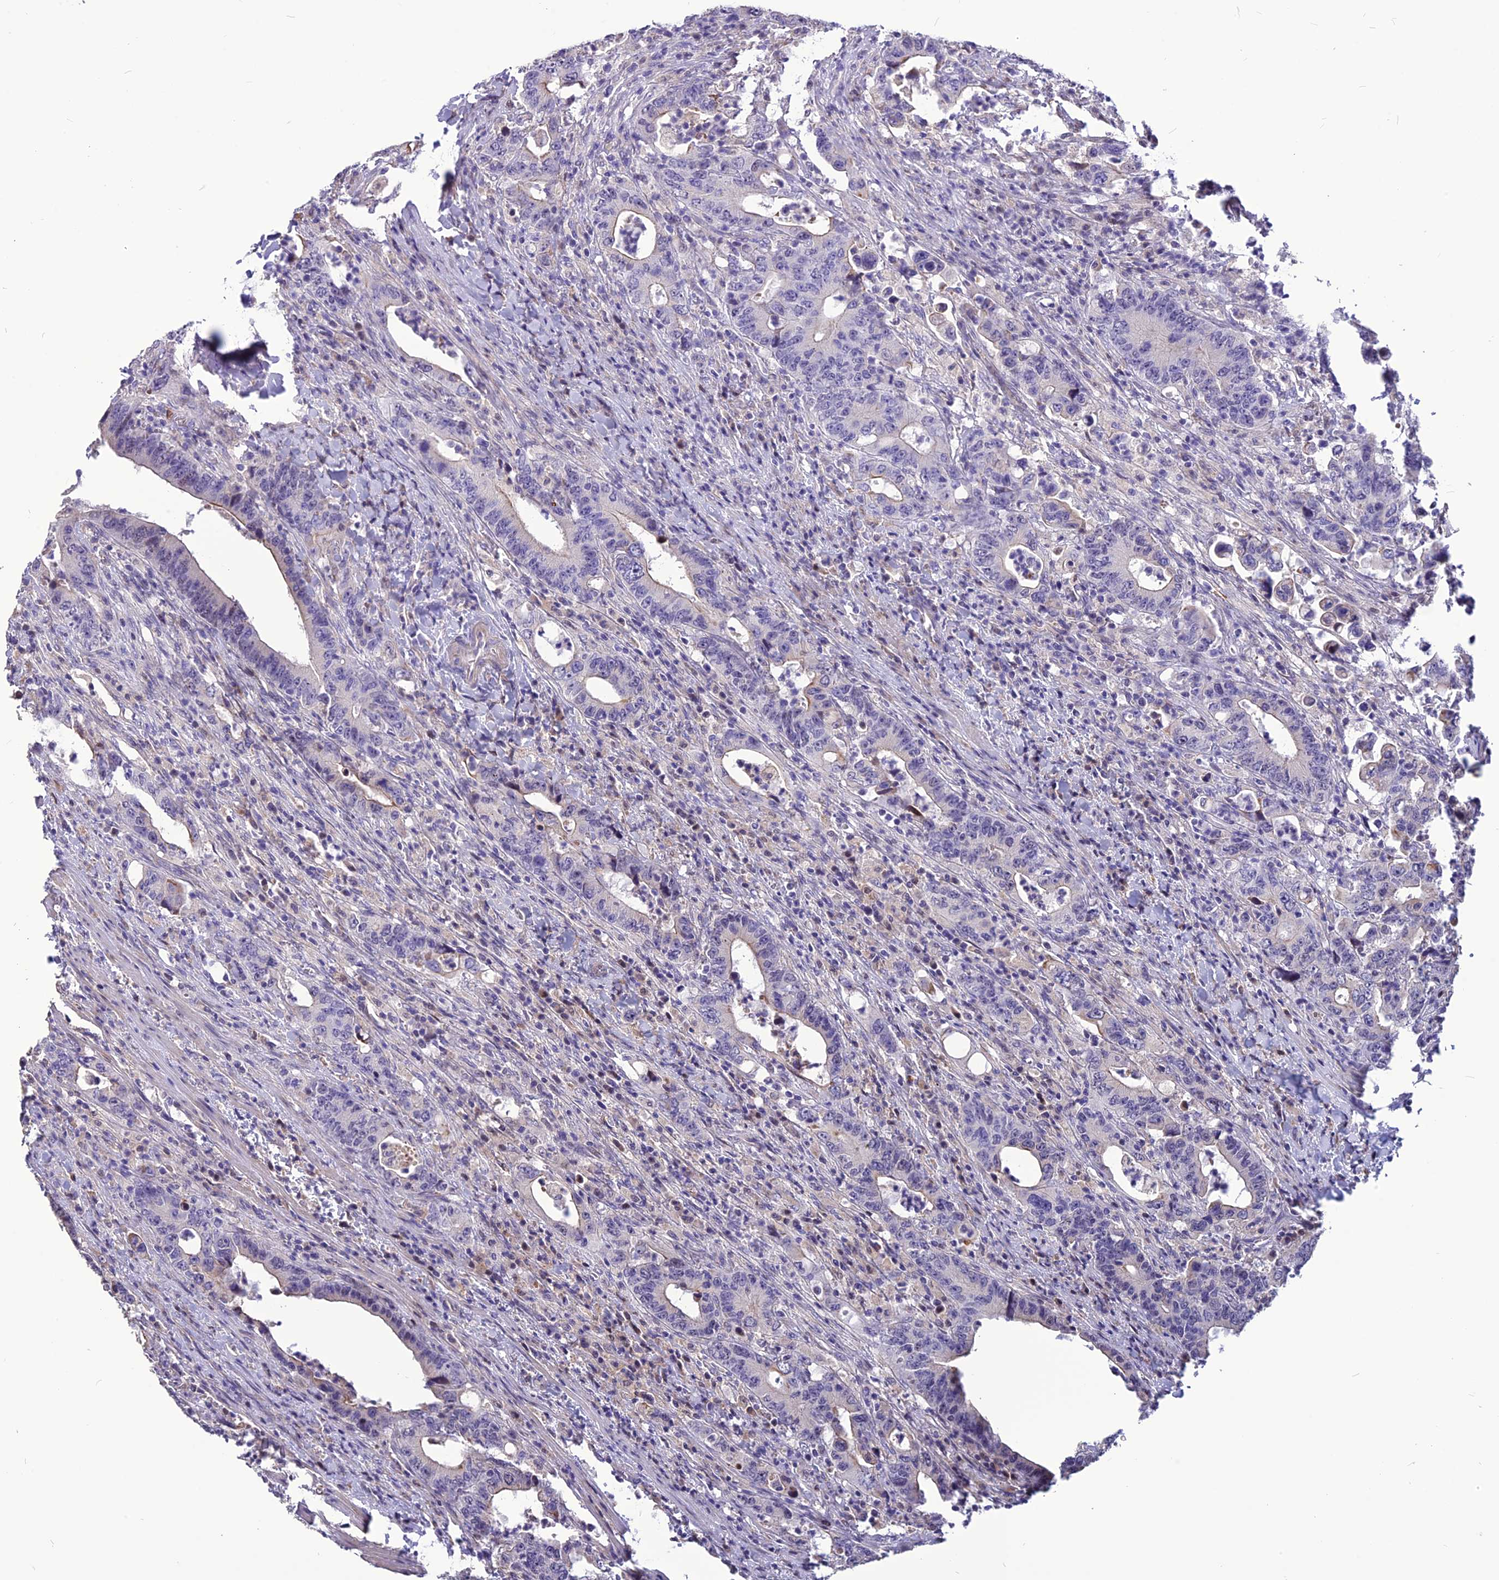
{"staining": {"intensity": "negative", "quantity": "none", "location": "none"}, "tissue": "colorectal cancer", "cell_type": "Tumor cells", "image_type": "cancer", "snomed": [{"axis": "morphology", "description": "Adenocarcinoma, NOS"}, {"axis": "topography", "description": "Colon"}], "caption": "IHC of human colorectal cancer displays no expression in tumor cells.", "gene": "SPG21", "patient": {"sex": "female", "age": 75}}